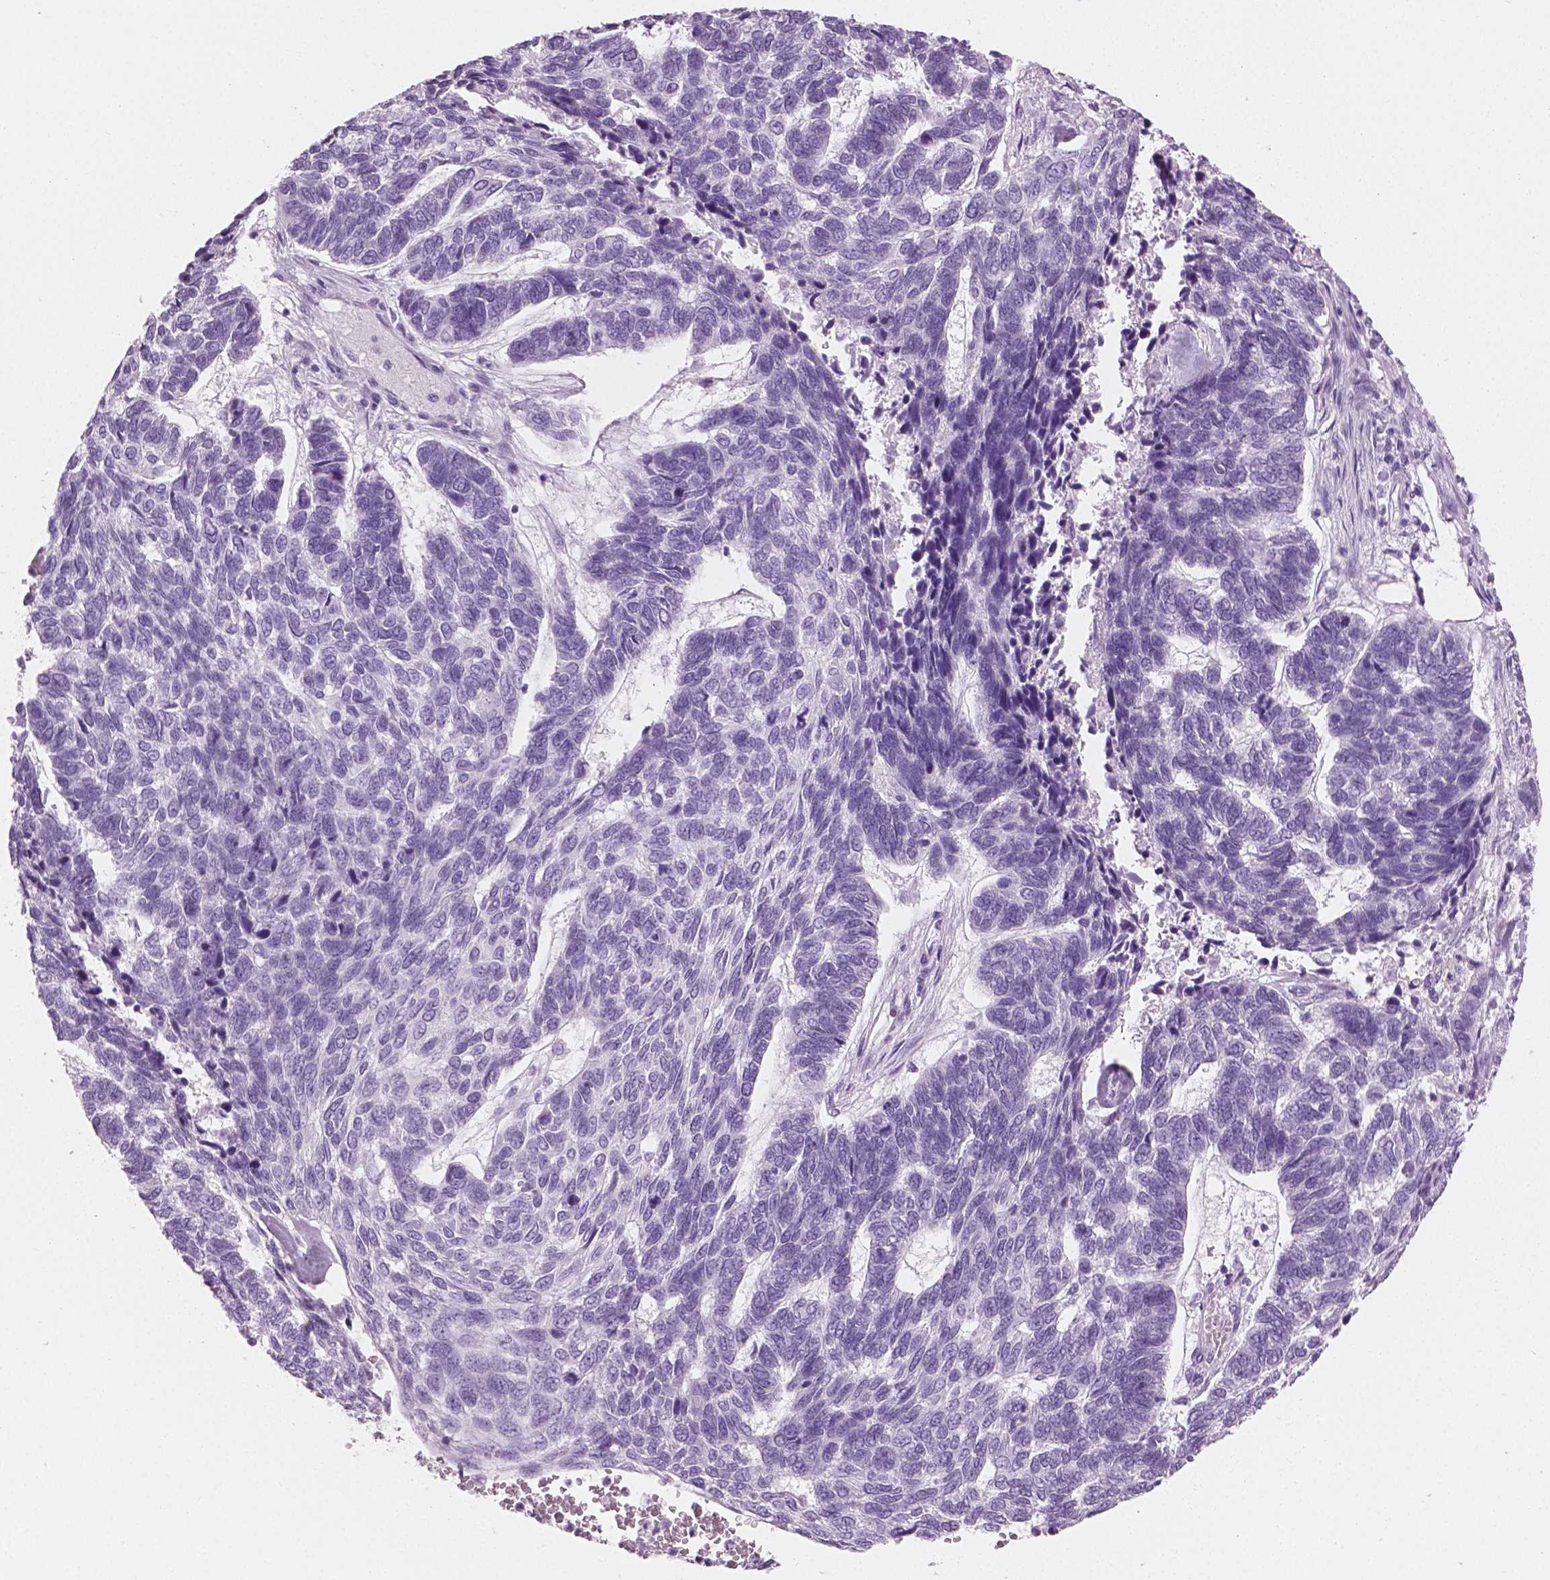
{"staining": {"intensity": "negative", "quantity": "none", "location": "none"}, "tissue": "skin cancer", "cell_type": "Tumor cells", "image_type": "cancer", "snomed": [{"axis": "morphology", "description": "Basal cell carcinoma"}, {"axis": "topography", "description": "Skin"}], "caption": "A micrograph of human basal cell carcinoma (skin) is negative for staining in tumor cells.", "gene": "PLIN4", "patient": {"sex": "female", "age": 65}}